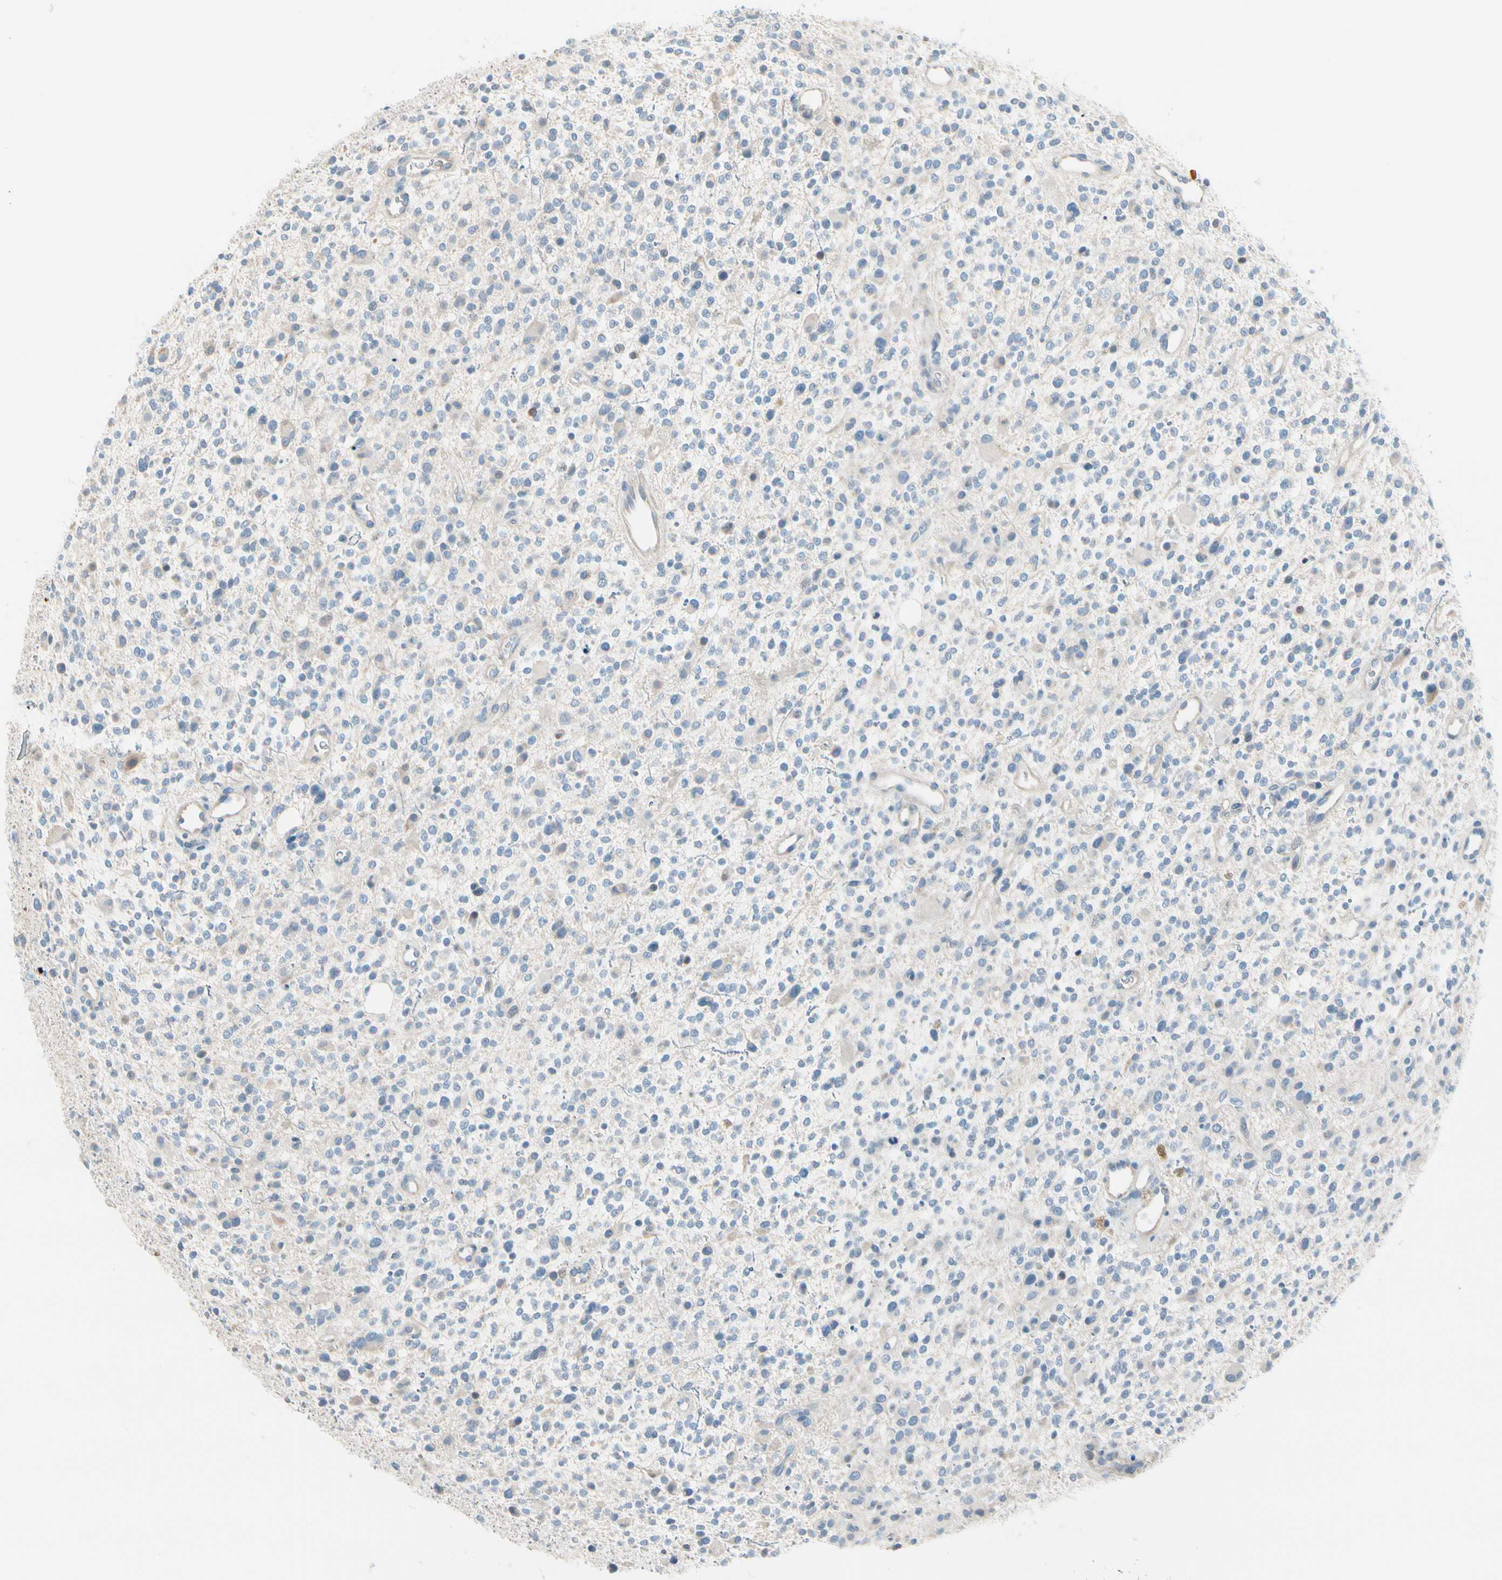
{"staining": {"intensity": "weak", "quantity": "<25%", "location": "cytoplasmic/membranous"}, "tissue": "glioma", "cell_type": "Tumor cells", "image_type": "cancer", "snomed": [{"axis": "morphology", "description": "Glioma, malignant, High grade"}, {"axis": "topography", "description": "Brain"}], "caption": "This is an IHC micrograph of malignant glioma (high-grade). There is no positivity in tumor cells.", "gene": "STK40", "patient": {"sex": "male", "age": 48}}